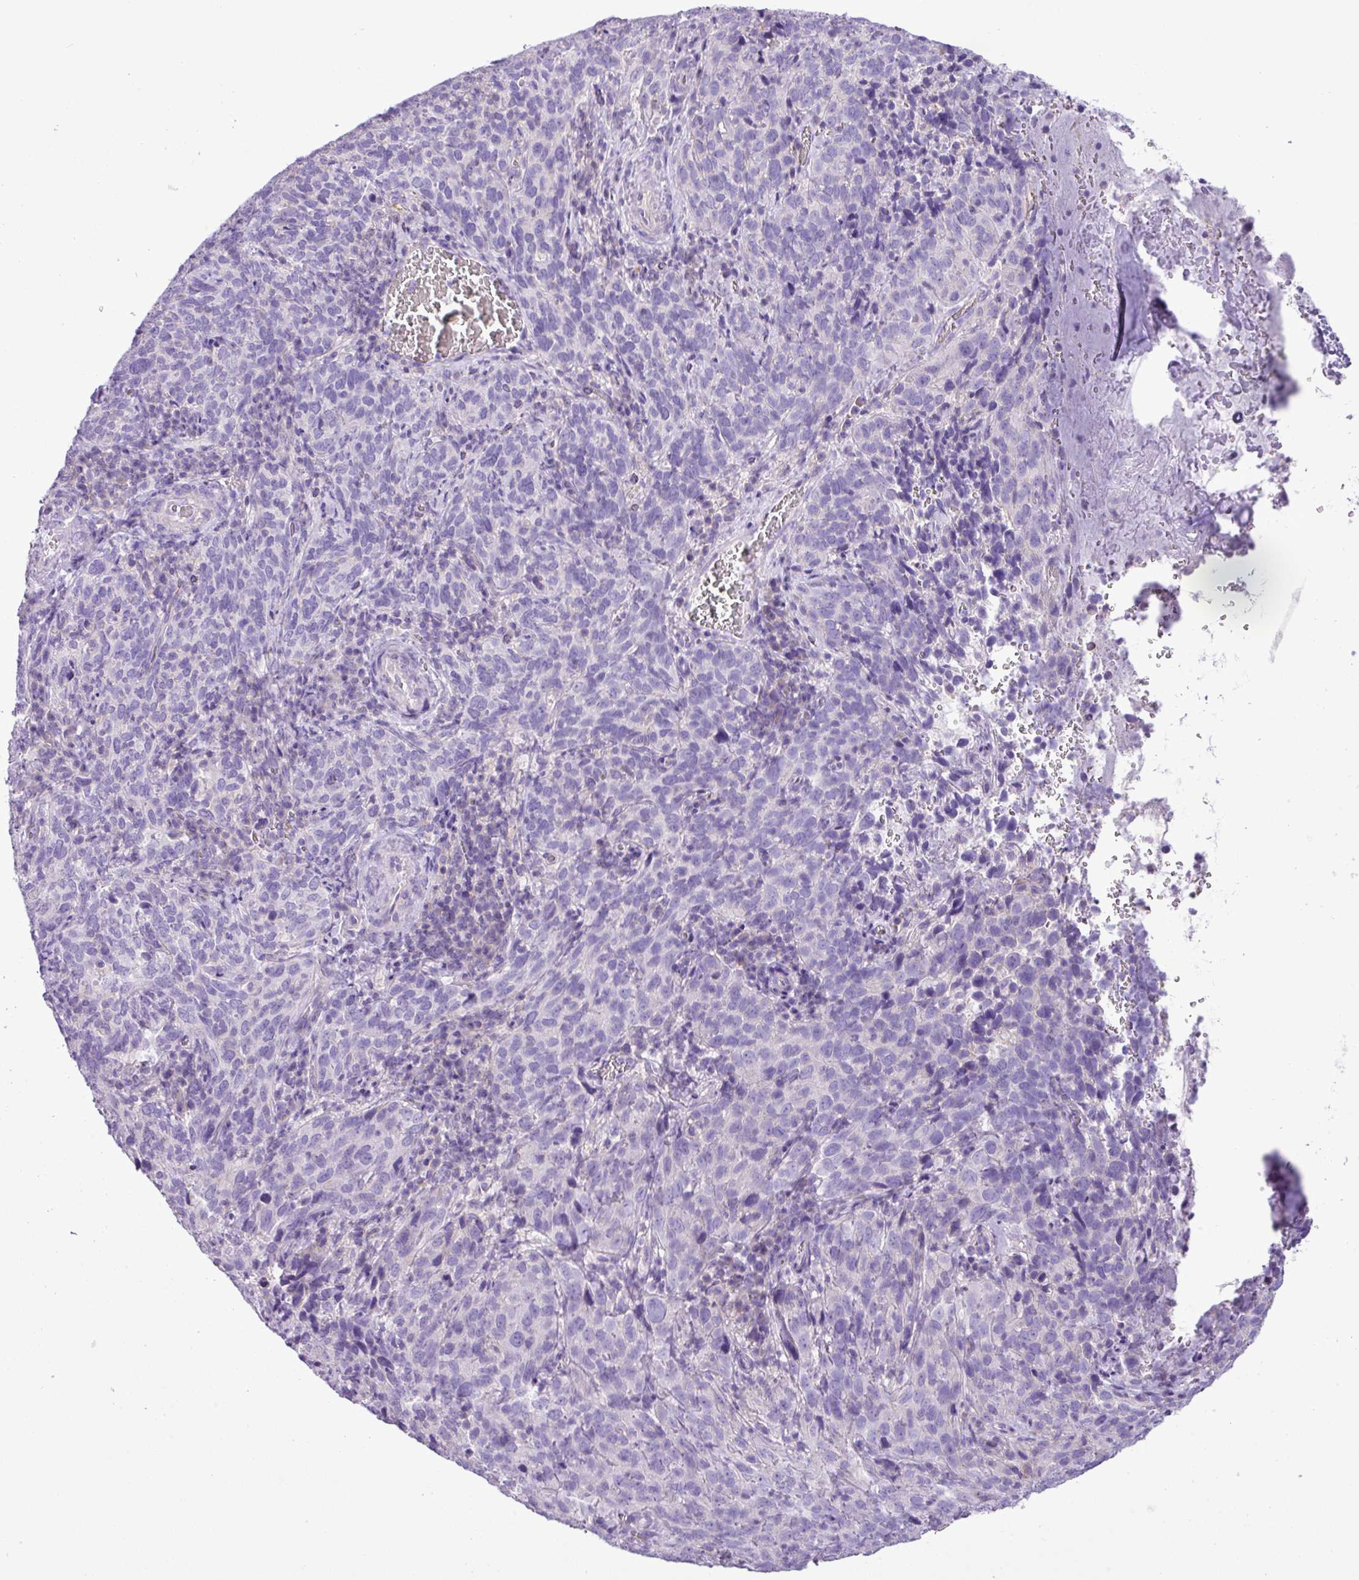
{"staining": {"intensity": "negative", "quantity": "none", "location": "none"}, "tissue": "cervical cancer", "cell_type": "Tumor cells", "image_type": "cancer", "snomed": [{"axis": "morphology", "description": "Squamous cell carcinoma, NOS"}, {"axis": "topography", "description": "Cervix"}], "caption": "This is an immunohistochemistry histopathology image of squamous cell carcinoma (cervical). There is no staining in tumor cells.", "gene": "ZNF334", "patient": {"sex": "female", "age": 51}}